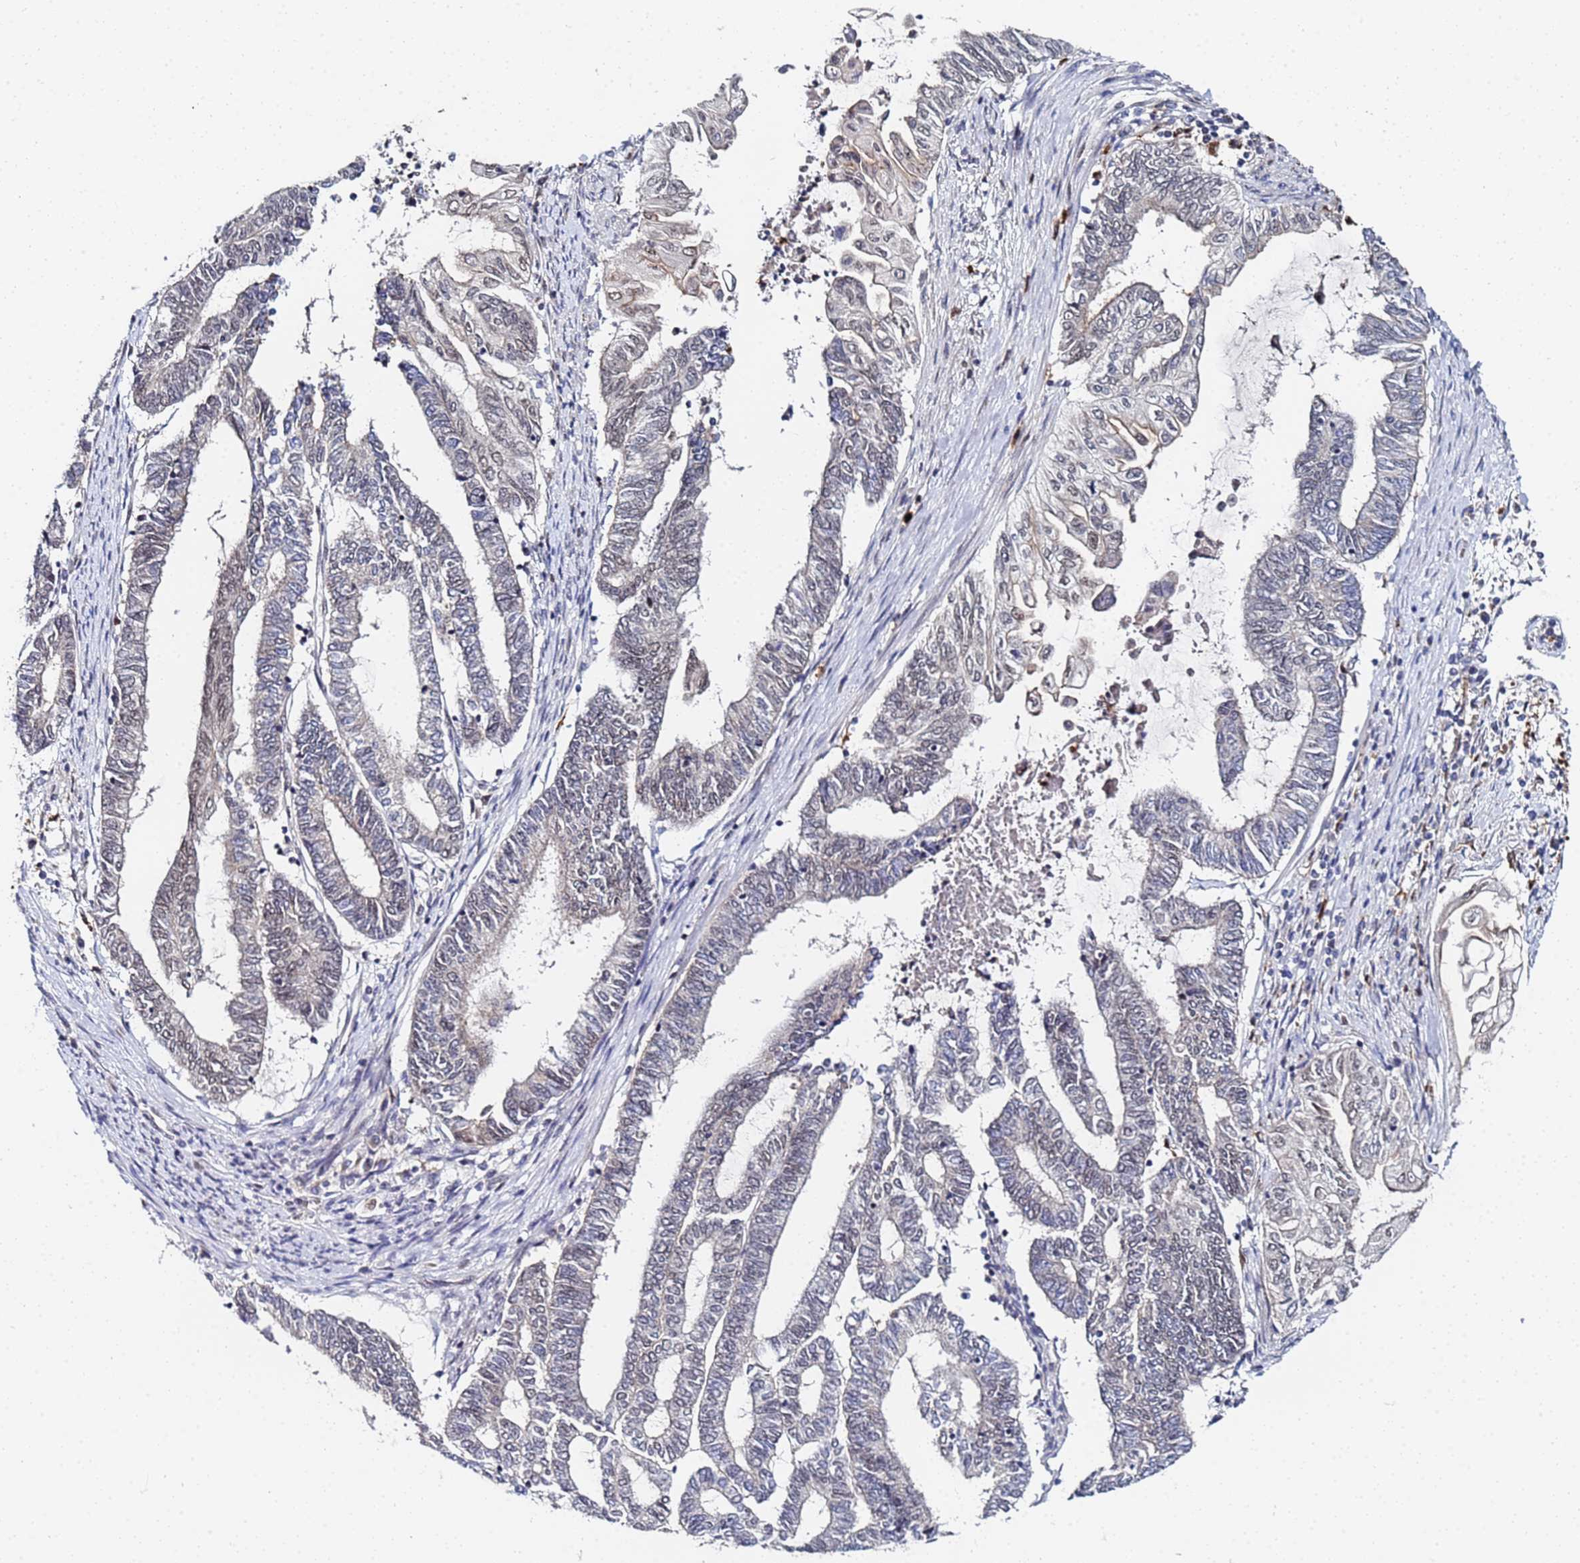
{"staining": {"intensity": "moderate", "quantity": "<25%", "location": "nuclear"}, "tissue": "endometrial cancer", "cell_type": "Tumor cells", "image_type": "cancer", "snomed": [{"axis": "morphology", "description": "Adenocarcinoma, NOS"}, {"axis": "topography", "description": "Uterus"}, {"axis": "topography", "description": "Endometrium"}], "caption": "A low amount of moderate nuclear expression is identified in about <25% of tumor cells in endometrial cancer (adenocarcinoma) tissue.", "gene": "MTCL1", "patient": {"sex": "female", "age": 70}}